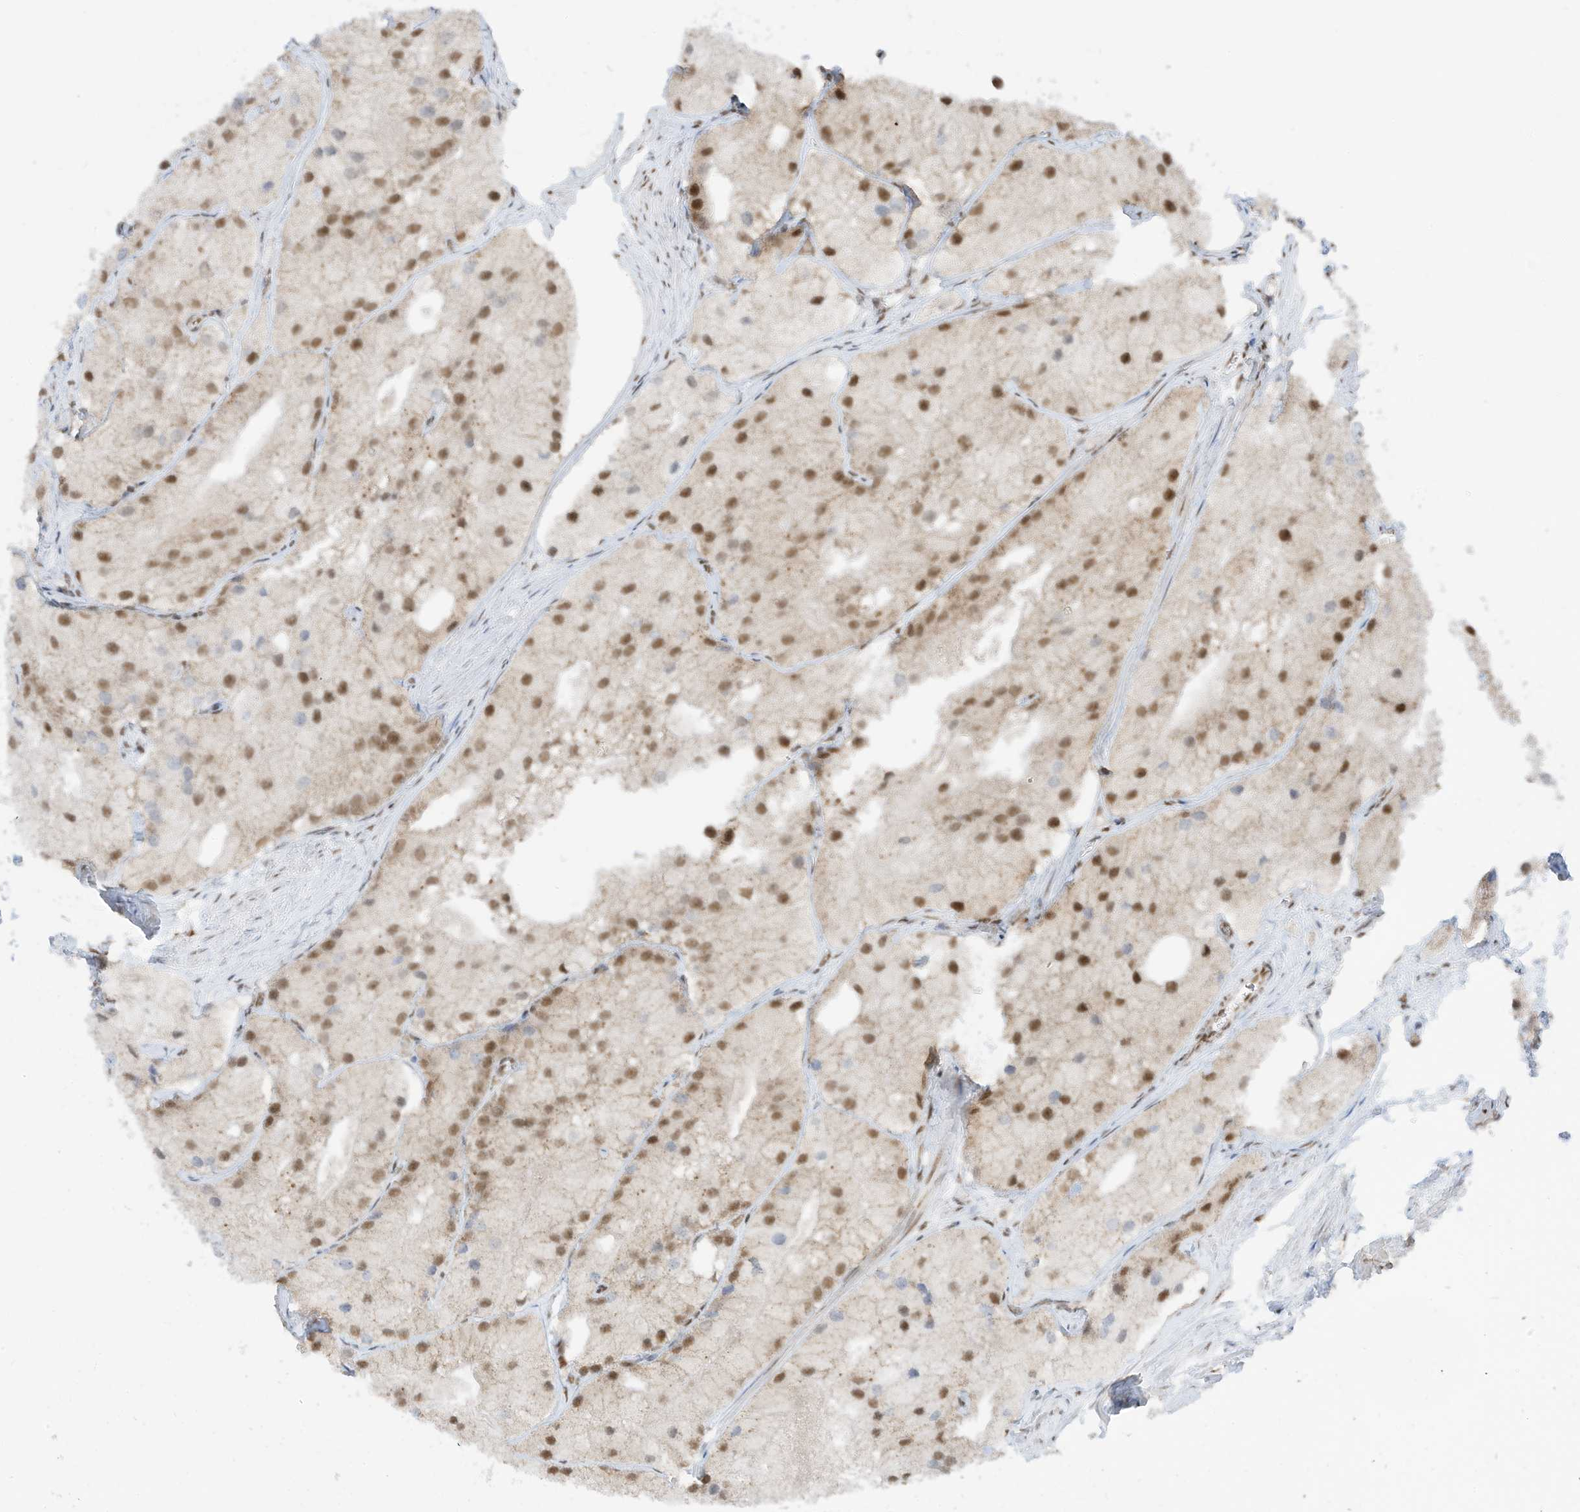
{"staining": {"intensity": "moderate", "quantity": ">75%", "location": "nuclear"}, "tissue": "prostate cancer", "cell_type": "Tumor cells", "image_type": "cancer", "snomed": [{"axis": "morphology", "description": "Adenocarcinoma, Low grade"}, {"axis": "topography", "description": "Prostate"}], "caption": "This photomicrograph demonstrates IHC staining of prostate cancer (low-grade adenocarcinoma), with medium moderate nuclear staining in about >75% of tumor cells.", "gene": "AURKAIP1", "patient": {"sex": "male", "age": 69}}